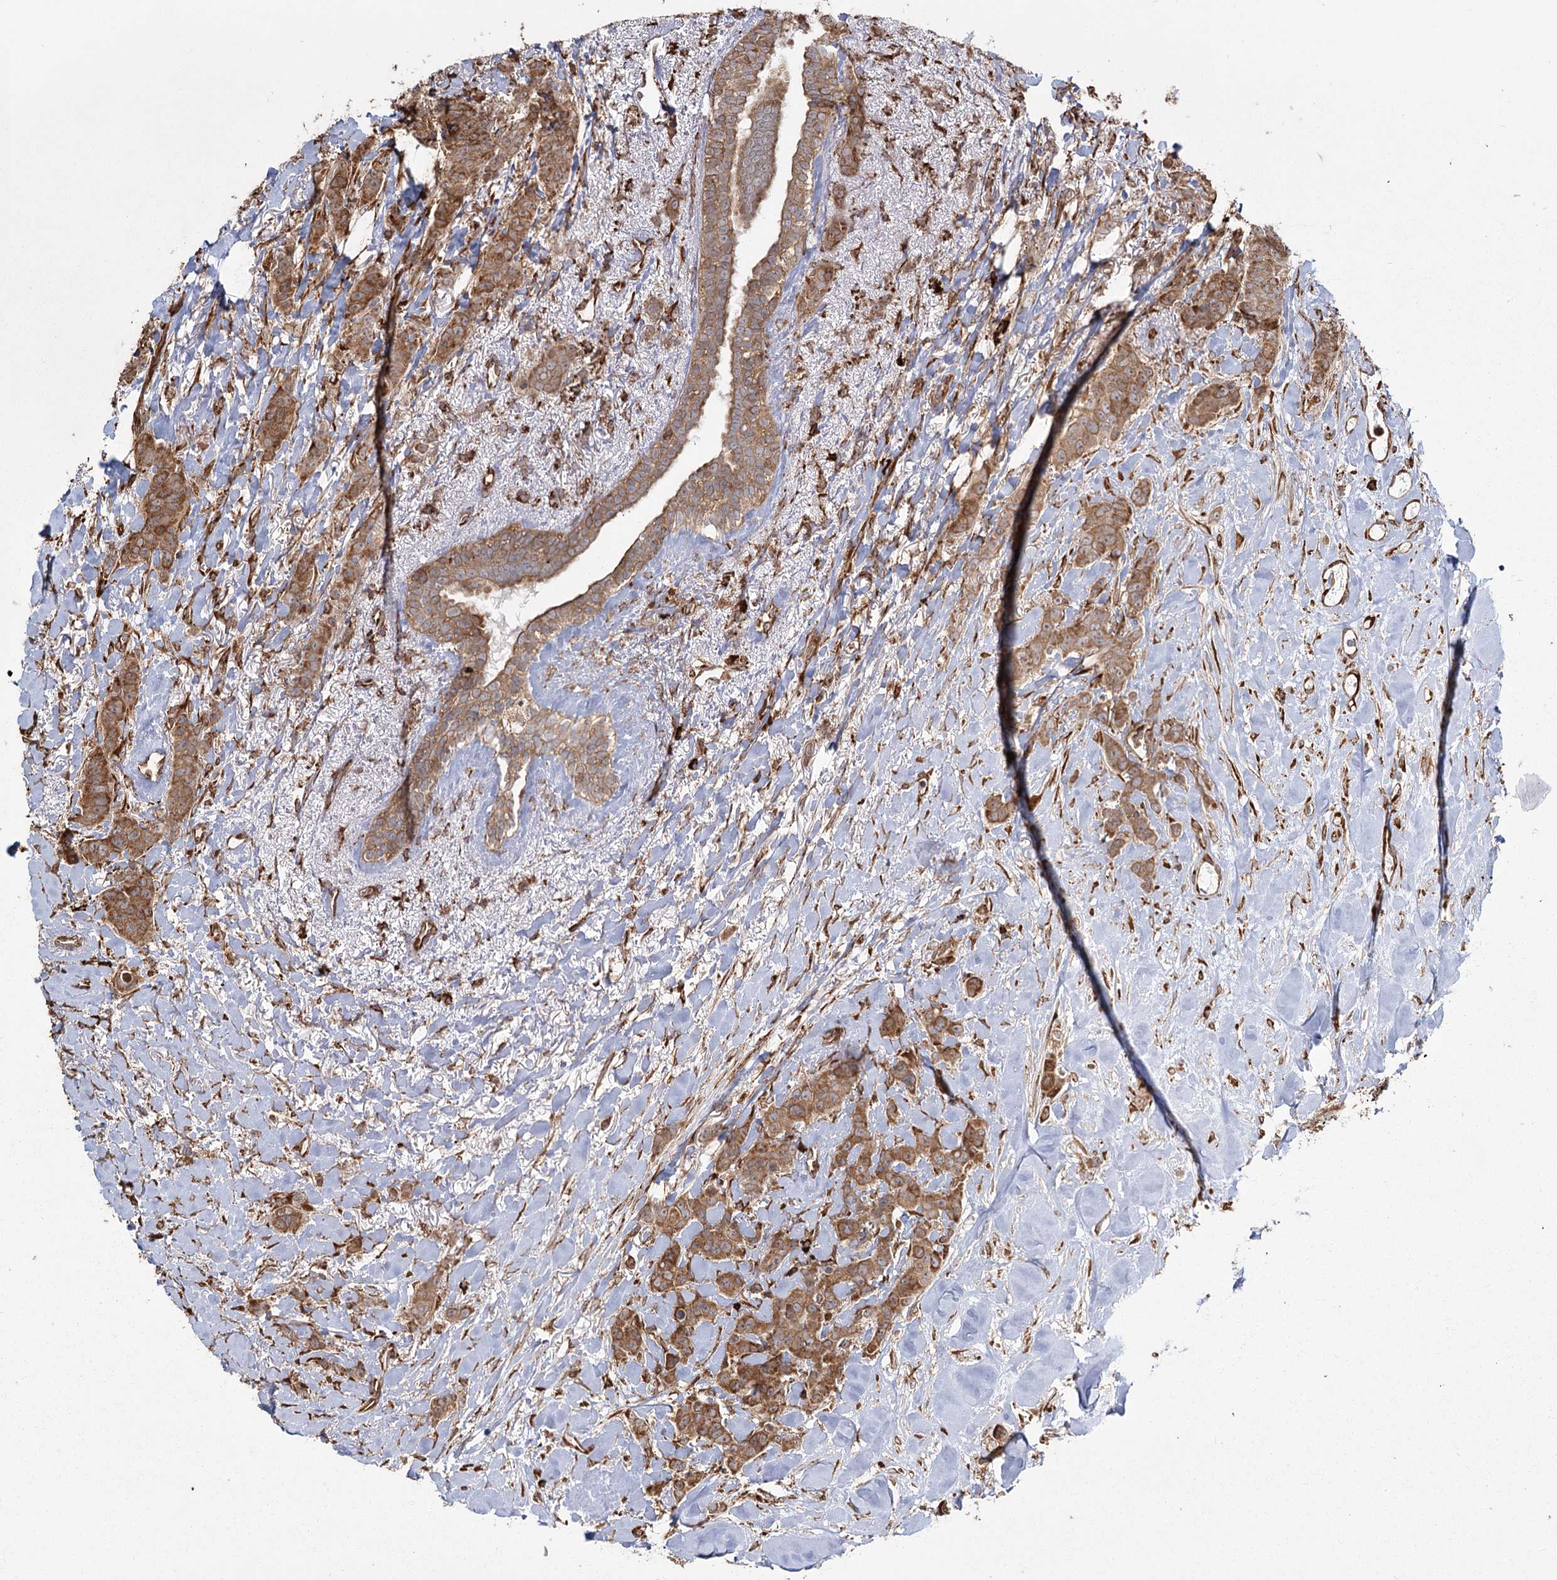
{"staining": {"intensity": "moderate", "quantity": ">75%", "location": "cytoplasmic/membranous"}, "tissue": "breast cancer", "cell_type": "Tumor cells", "image_type": "cancer", "snomed": [{"axis": "morphology", "description": "Duct carcinoma"}, {"axis": "topography", "description": "Breast"}], "caption": "Breast intraductal carcinoma stained with DAB (3,3'-diaminobenzidine) IHC demonstrates medium levels of moderate cytoplasmic/membranous expression in about >75% of tumor cells. The staining is performed using DAB (3,3'-diaminobenzidine) brown chromogen to label protein expression. The nuclei are counter-stained blue using hematoxylin.", "gene": "FAM13A", "patient": {"sex": "female", "age": 40}}